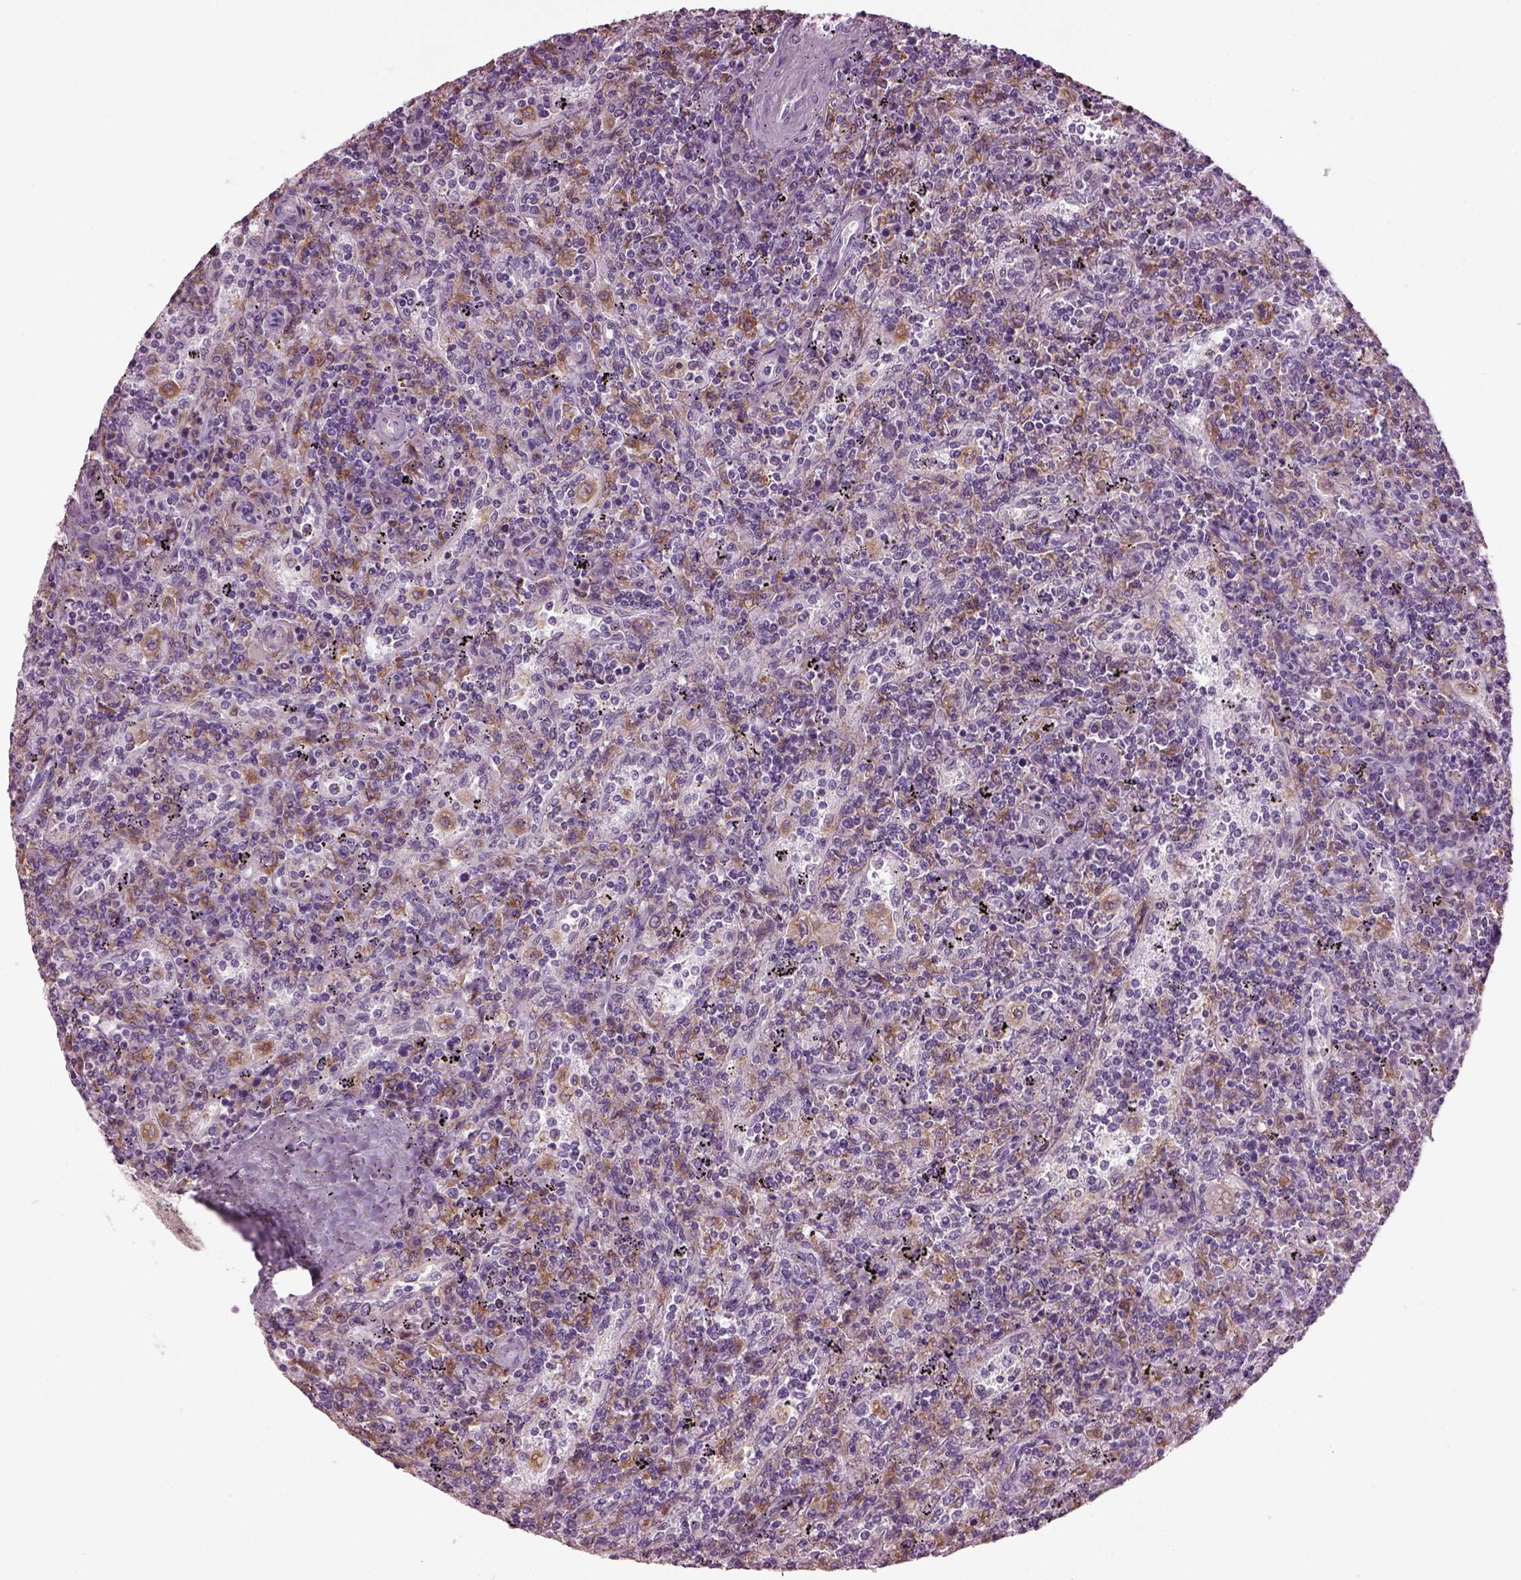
{"staining": {"intensity": "weak", "quantity": "<25%", "location": "cytoplasmic/membranous"}, "tissue": "lymphoma", "cell_type": "Tumor cells", "image_type": "cancer", "snomed": [{"axis": "morphology", "description": "Malignant lymphoma, non-Hodgkin's type, Low grade"}, {"axis": "topography", "description": "Spleen"}], "caption": "Malignant lymphoma, non-Hodgkin's type (low-grade) was stained to show a protein in brown. There is no significant positivity in tumor cells.", "gene": "TMEM231", "patient": {"sex": "male", "age": 62}}